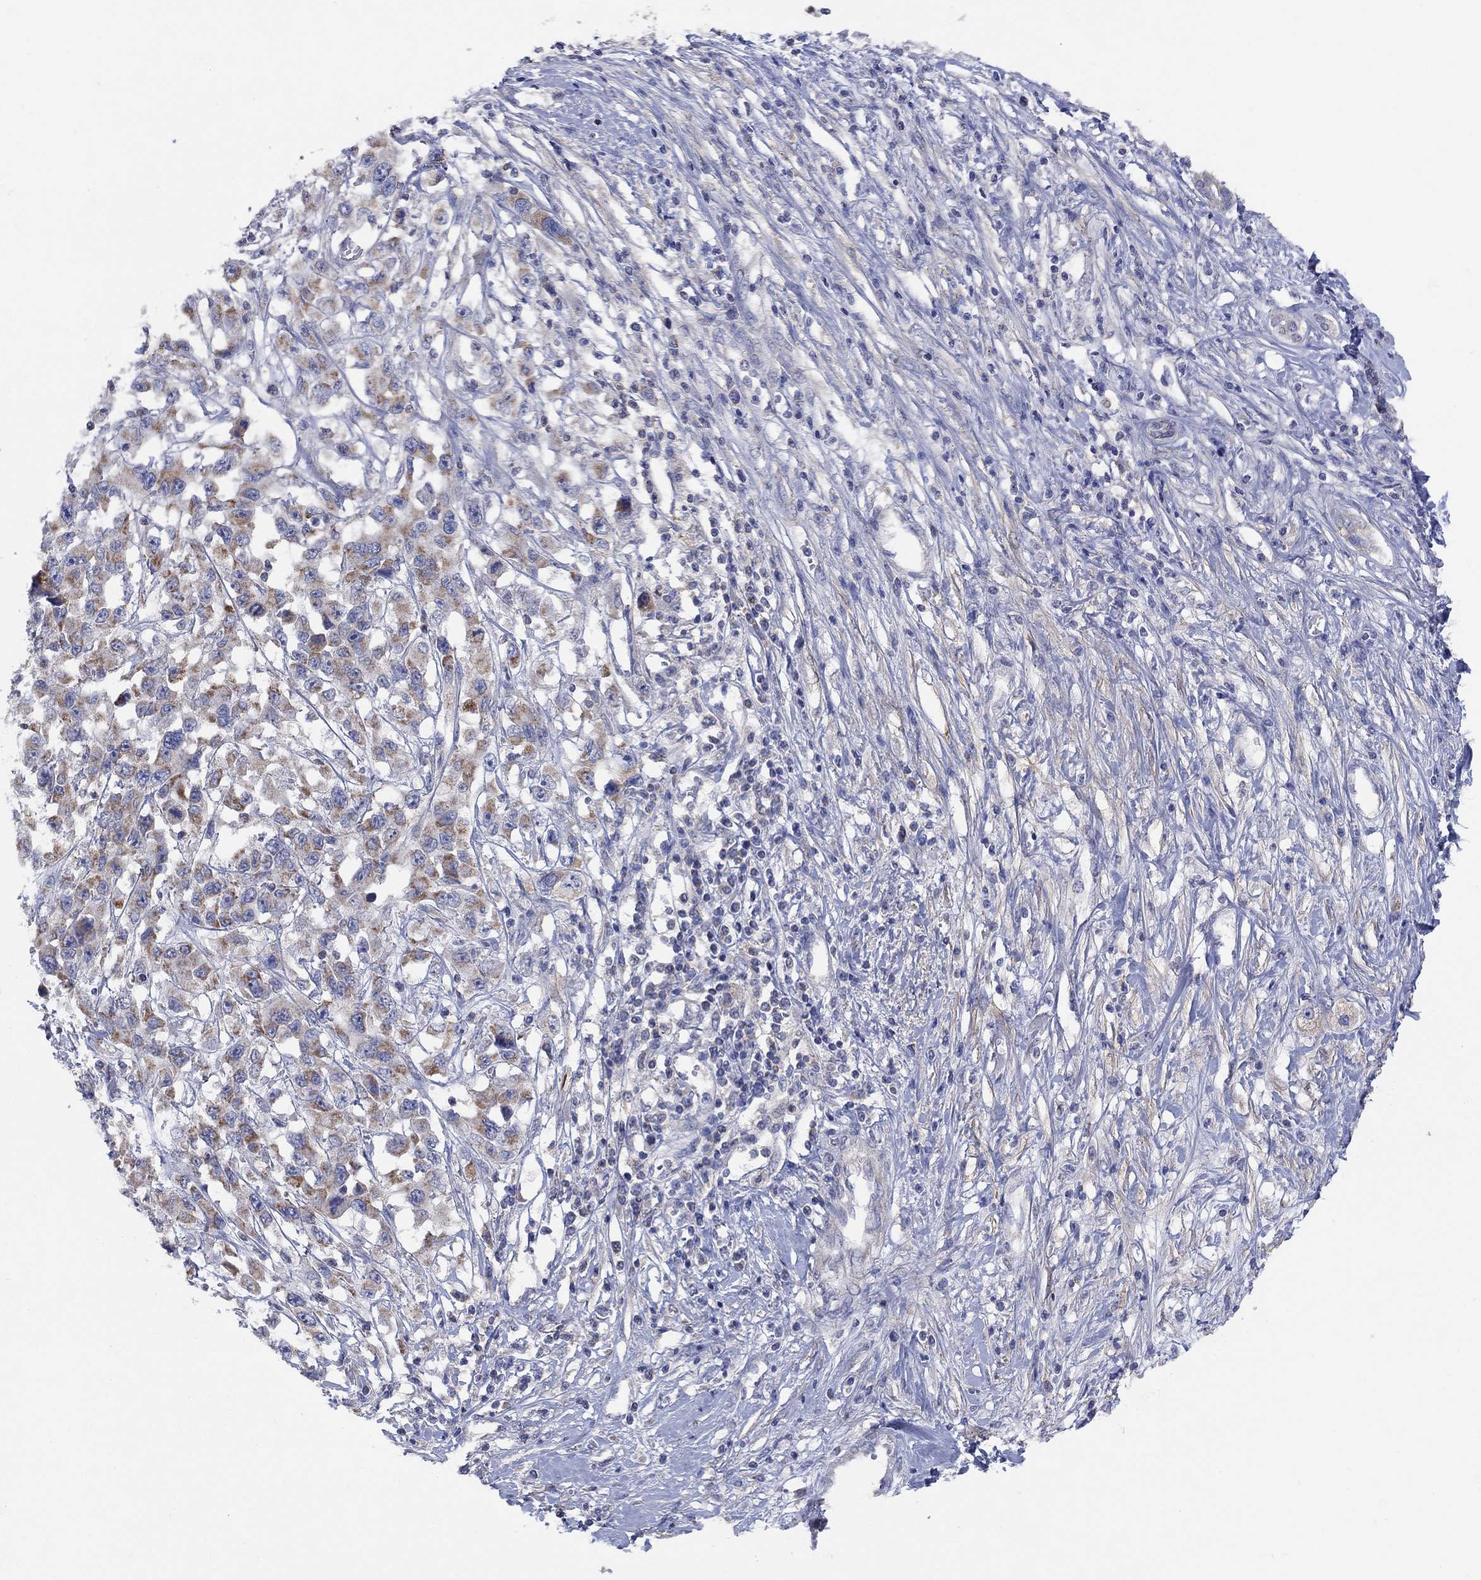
{"staining": {"intensity": "strong", "quantity": "25%-75%", "location": "cytoplasmic/membranous"}, "tissue": "liver cancer", "cell_type": "Tumor cells", "image_type": "cancer", "snomed": [{"axis": "morphology", "description": "Adenocarcinoma, NOS"}, {"axis": "morphology", "description": "Cholangiocarcinoma"}, {"axis": "topography", "description": "Liver"}], "caption": "IHC histopathology image of human adenocarcinoma (liver) stained for a protein (brown), which shows high levels of strong cytoplasmic/membranous expression in about 25%-75% of tumor cells.", "gene": "CLVS1", "patient": {"sex": "male", "age": 64}}